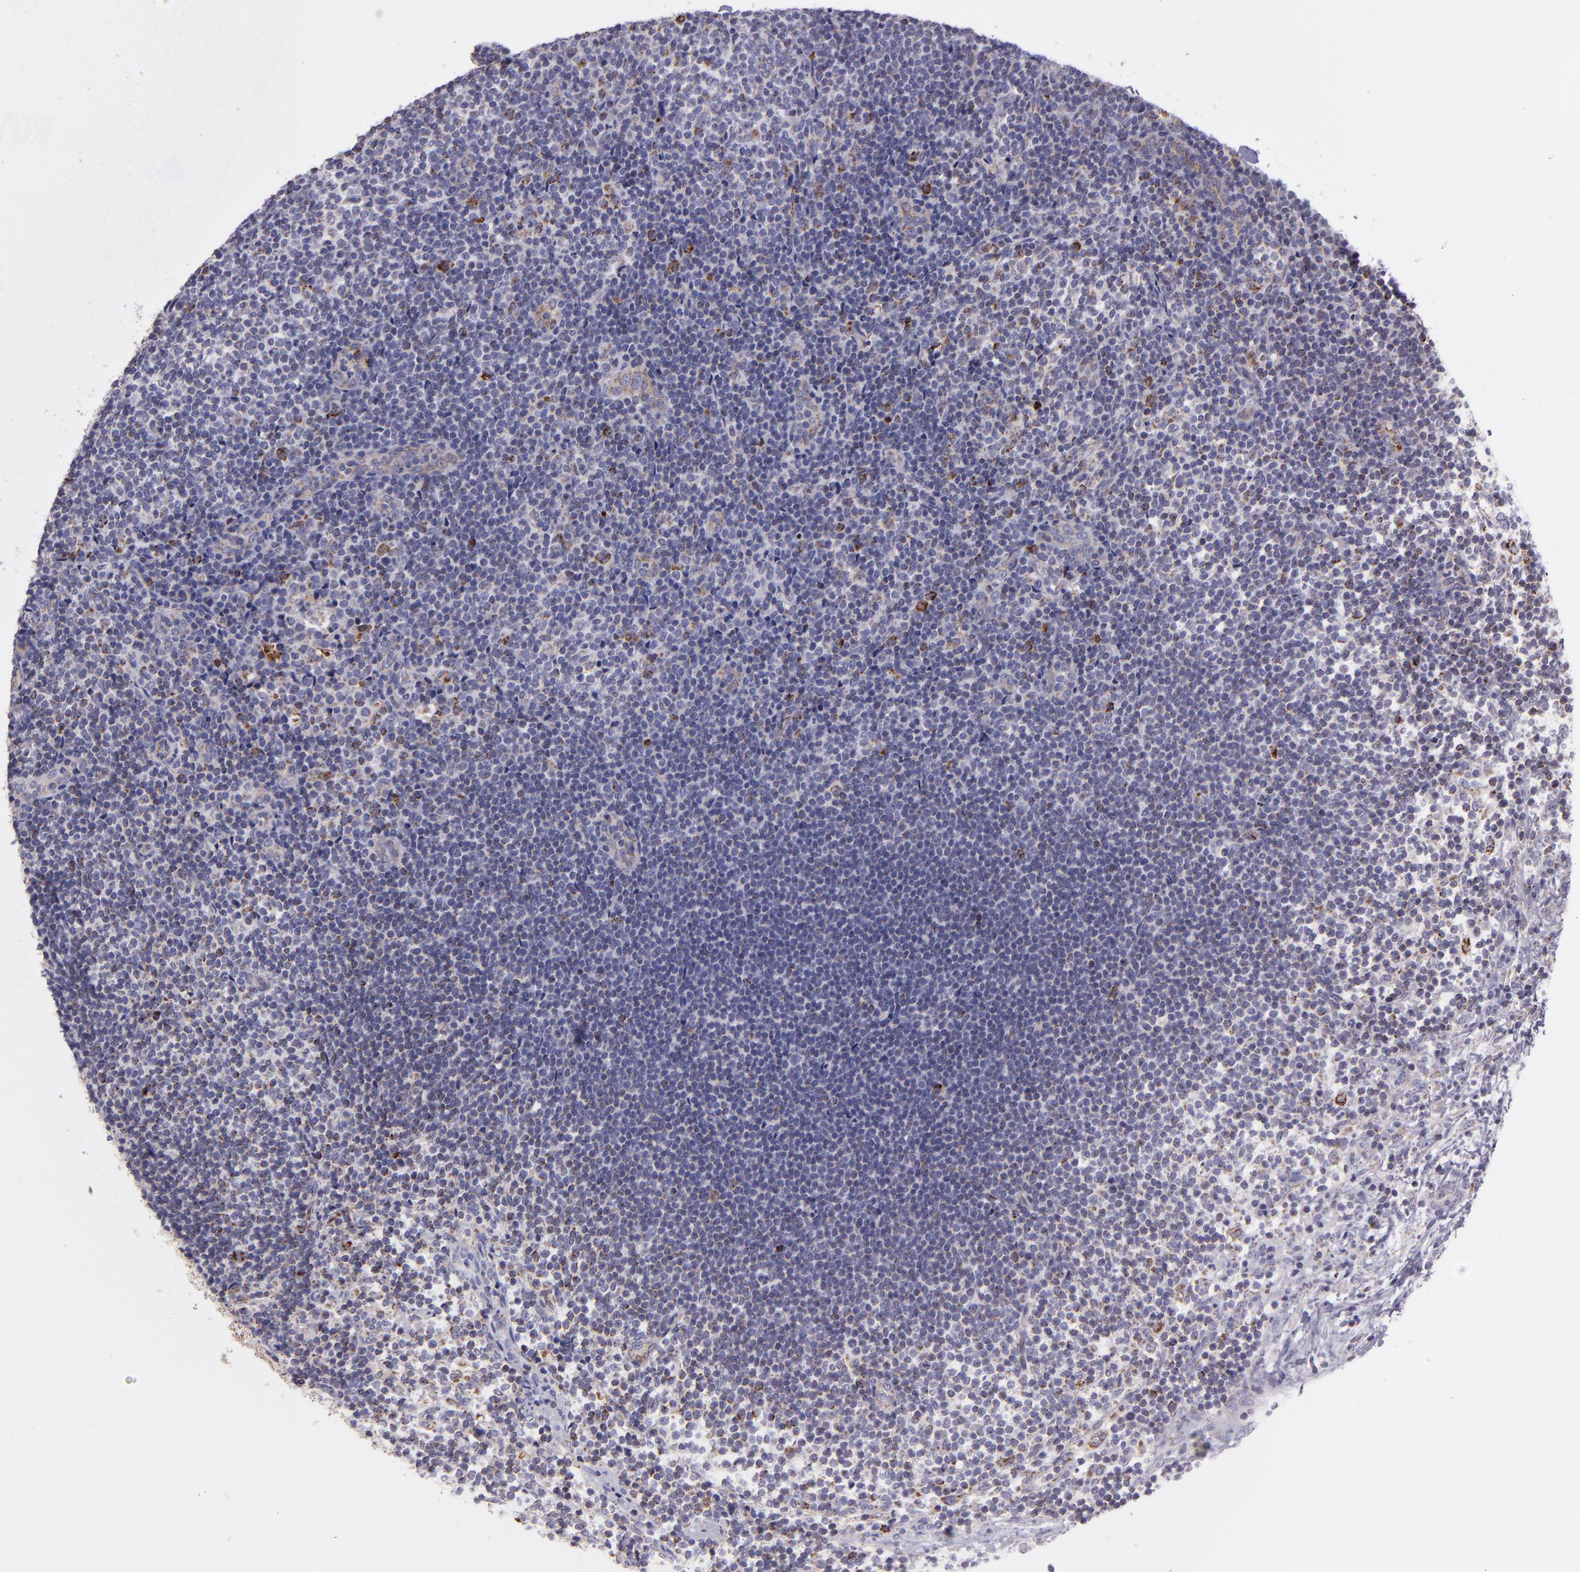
{"staining": {"intensity": "moderate", "quantity": "<25%", "location": "cytoplasmic/membranous"}, "tissue": "lymphoma", "cell_type": "Tumor cells", "image_type": "cancer", "snomed": [{"axis": "morphology", "description": "Malignant lymphoma, non-Hodgkin's type, Low grade"}, {"axis": "topography", "description": "Lymph node"}], "caption": "Immunohistochemistry (IHC) histopathology image of lymphoma stained for a protein (brown), which displays low levels of moderate cytoplasmic/membranous expression in about <25% of tumor cells.", "gene": "HSPD1", "patient": {"sex": "female", "age": 76}}